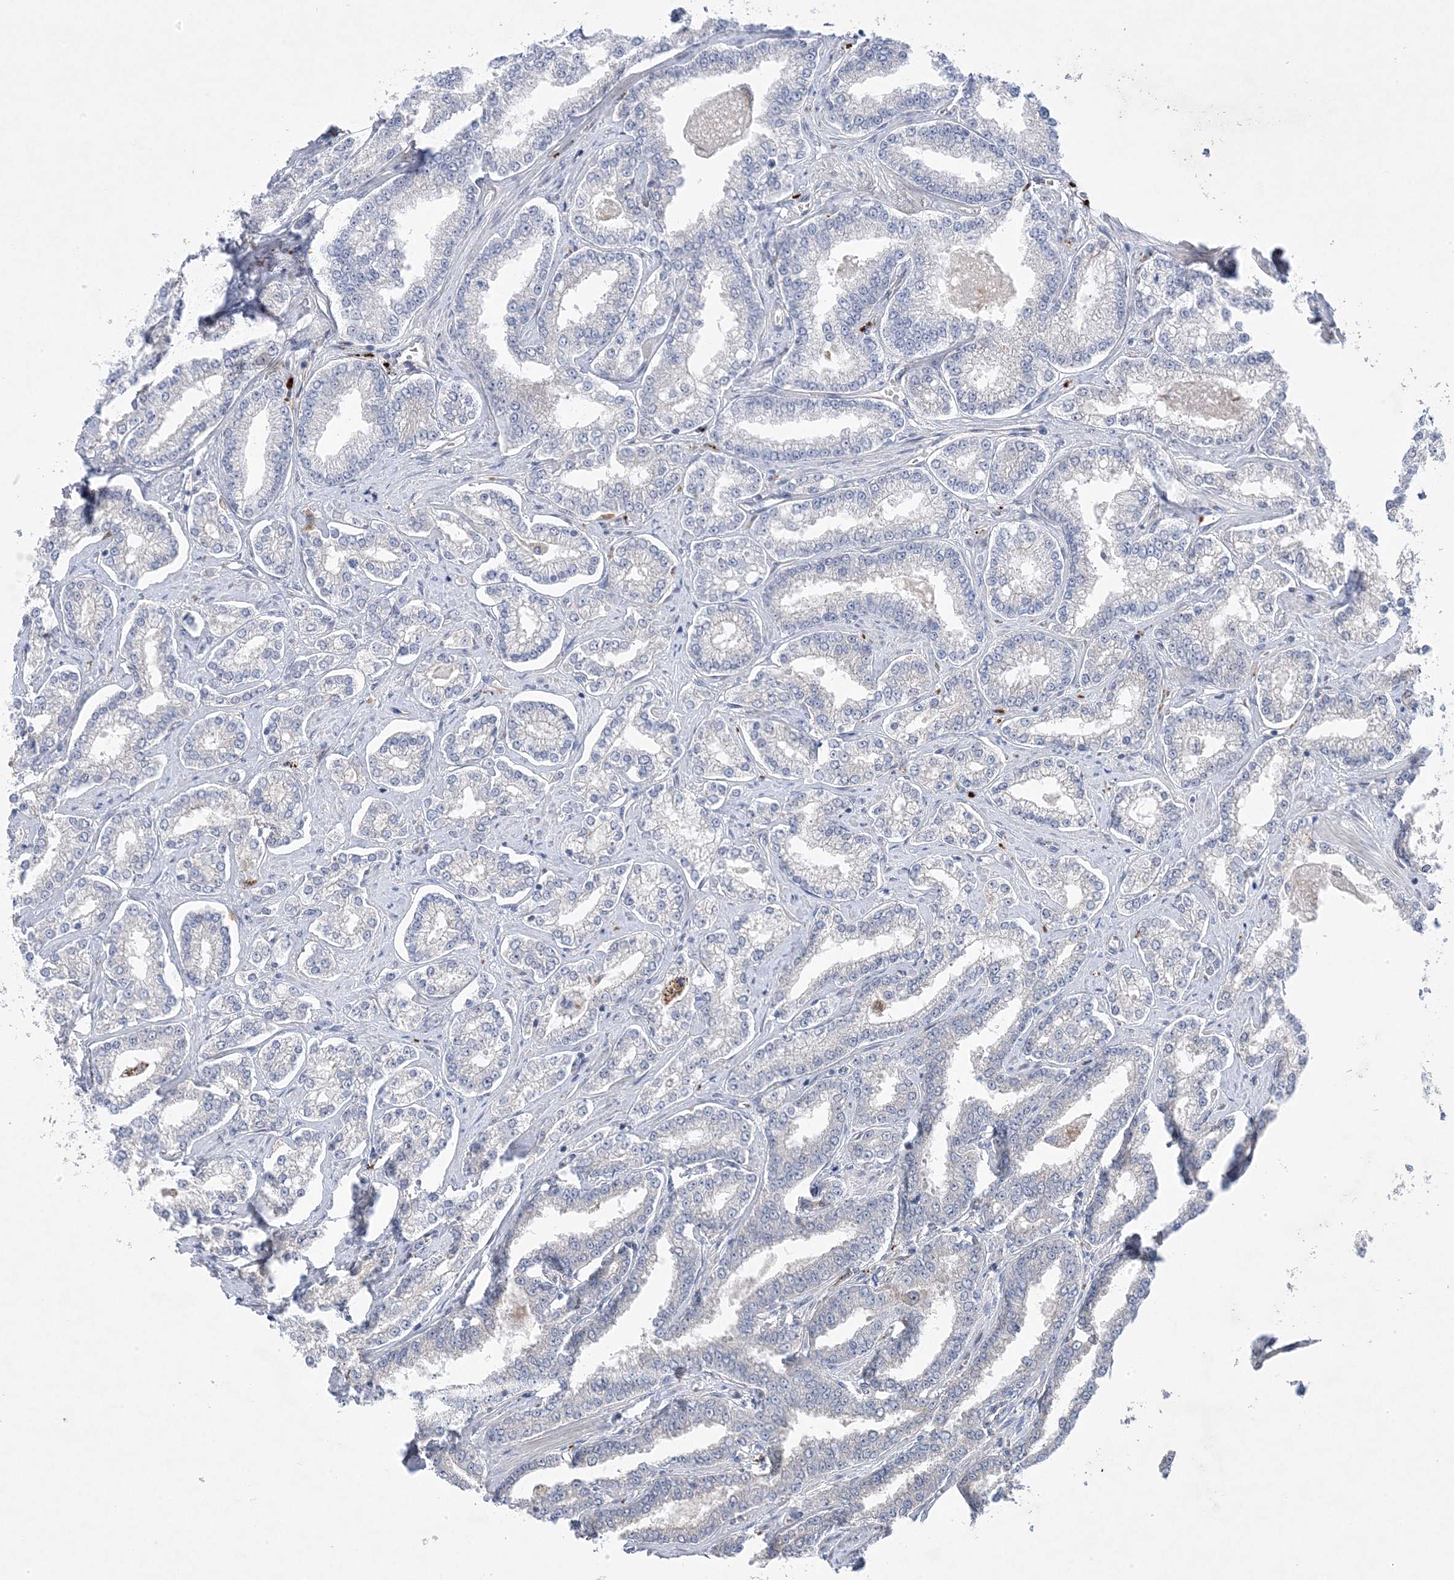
{"staining": {"intensity": "negative", "quantity": "none", "location": "none"}, "tissue": "prostate cancer", "cell_type": "Tumor cells", "image_type": "cancer", "snomed": [{"axis": "morphology", "description": "Normal tissue, NOS"}, {"axis": "morphology", "description": "Adenocarcinoma, High grade"}, {"axis": "topography", "description": "Prostate"}], "caption": "DAB immunohistochemical staining of prostate cancer reveals no significant staining in tumor cells.", "gene": "ANAPC1", "patient": {"sex": "male", "age": 83}}